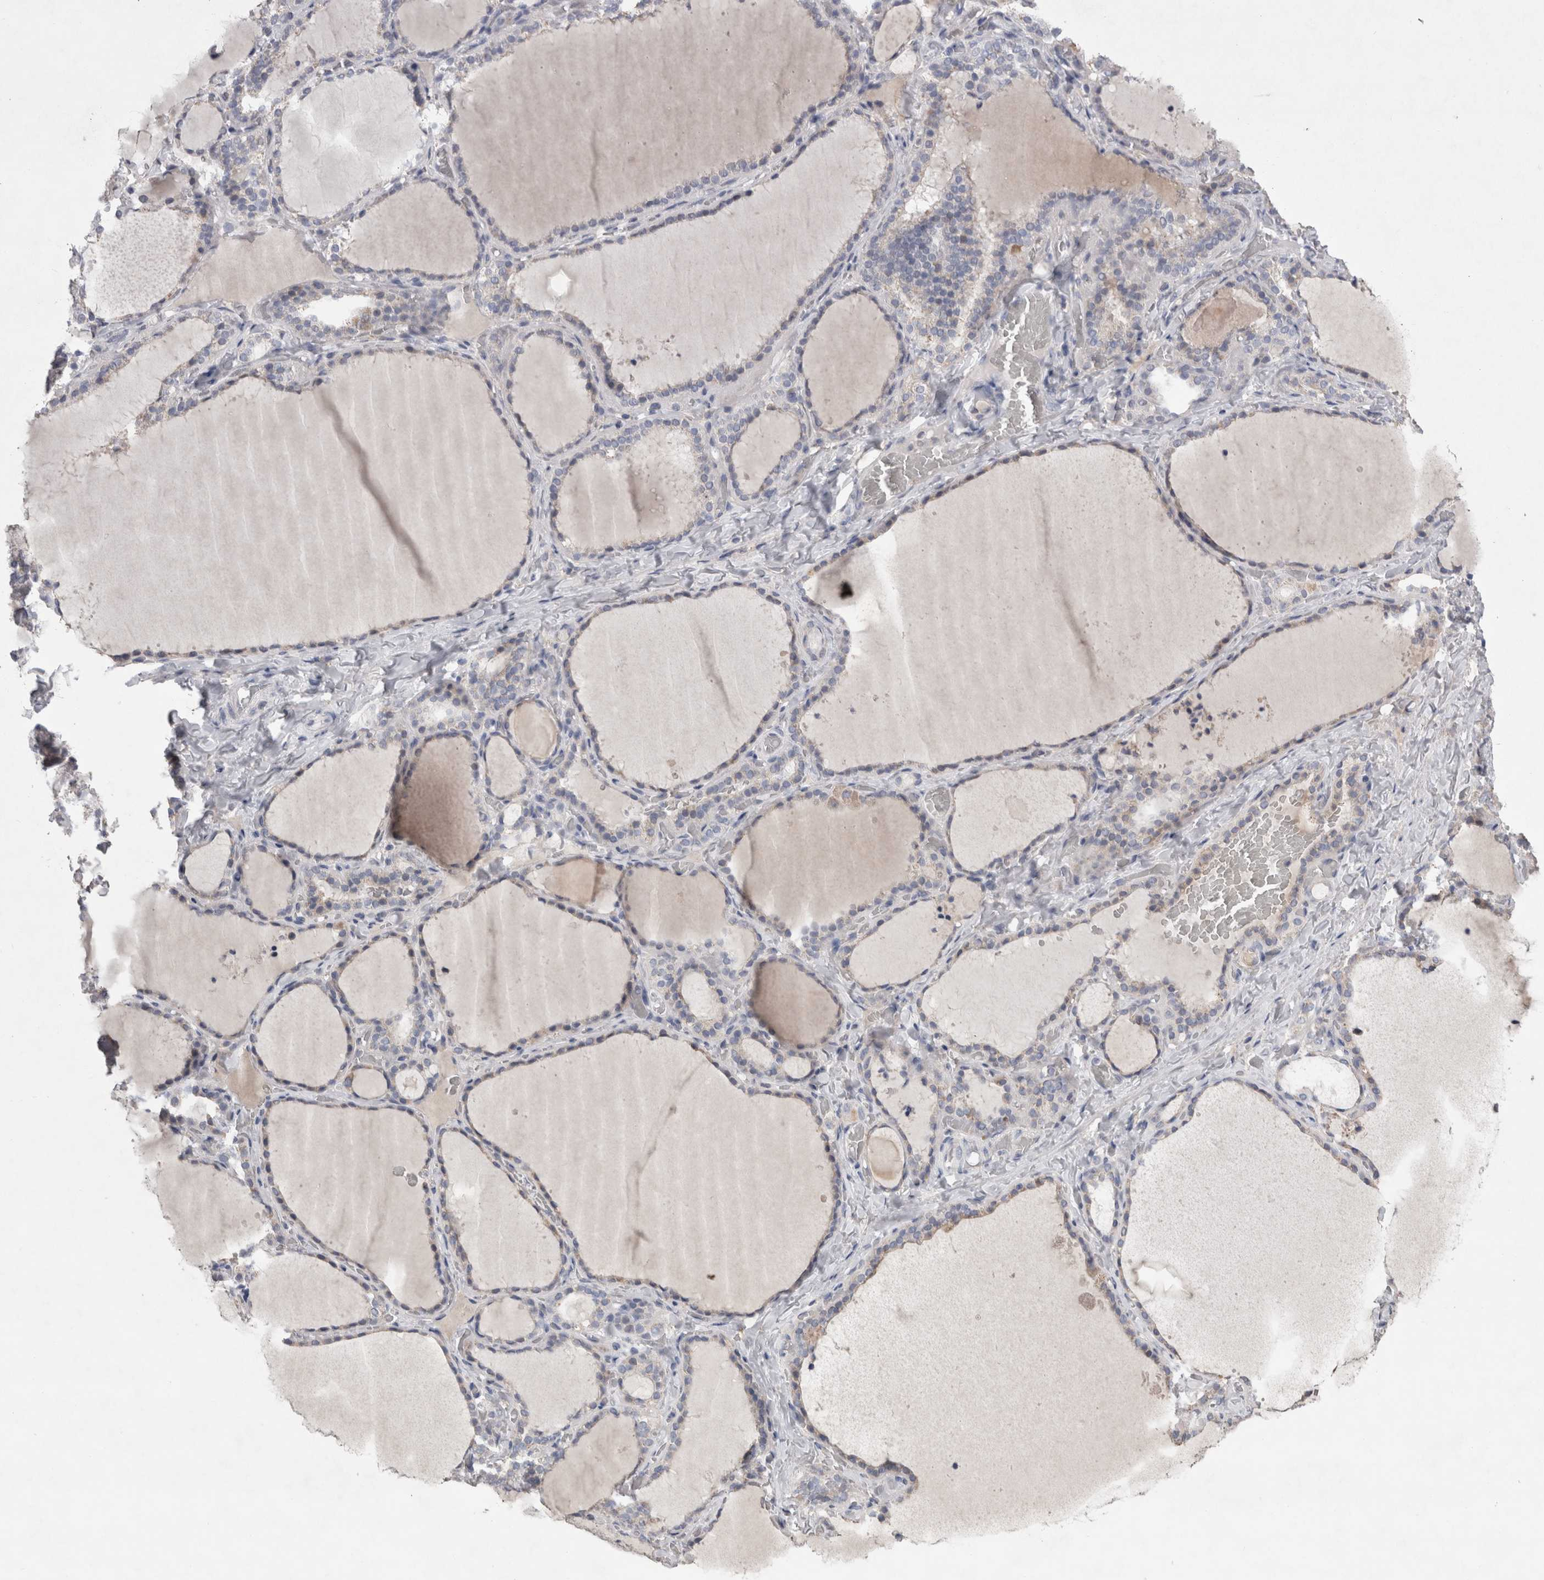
{"staining": {"intensity": "negative", "quantity": "none", "location": "none"}, "tissue": "thyroid gland", "cell_type": "Glandular cells", "image_type": "normal", "snomed": [{"axis": "morphology", "description": "Normal tissue, NOS"}, {"axis": "topography", "description": "Thyroid gland"}], "caption": "An immunohistochemistry (IHC) photomicrograph of benign thyroid gland is shown. There is no staining in glandular cells of thyroid gland. (DAB IHC with hematoxylin counter stain).", "gene": "AGMAT", "patient": {"sex": "female", "age": 22}}